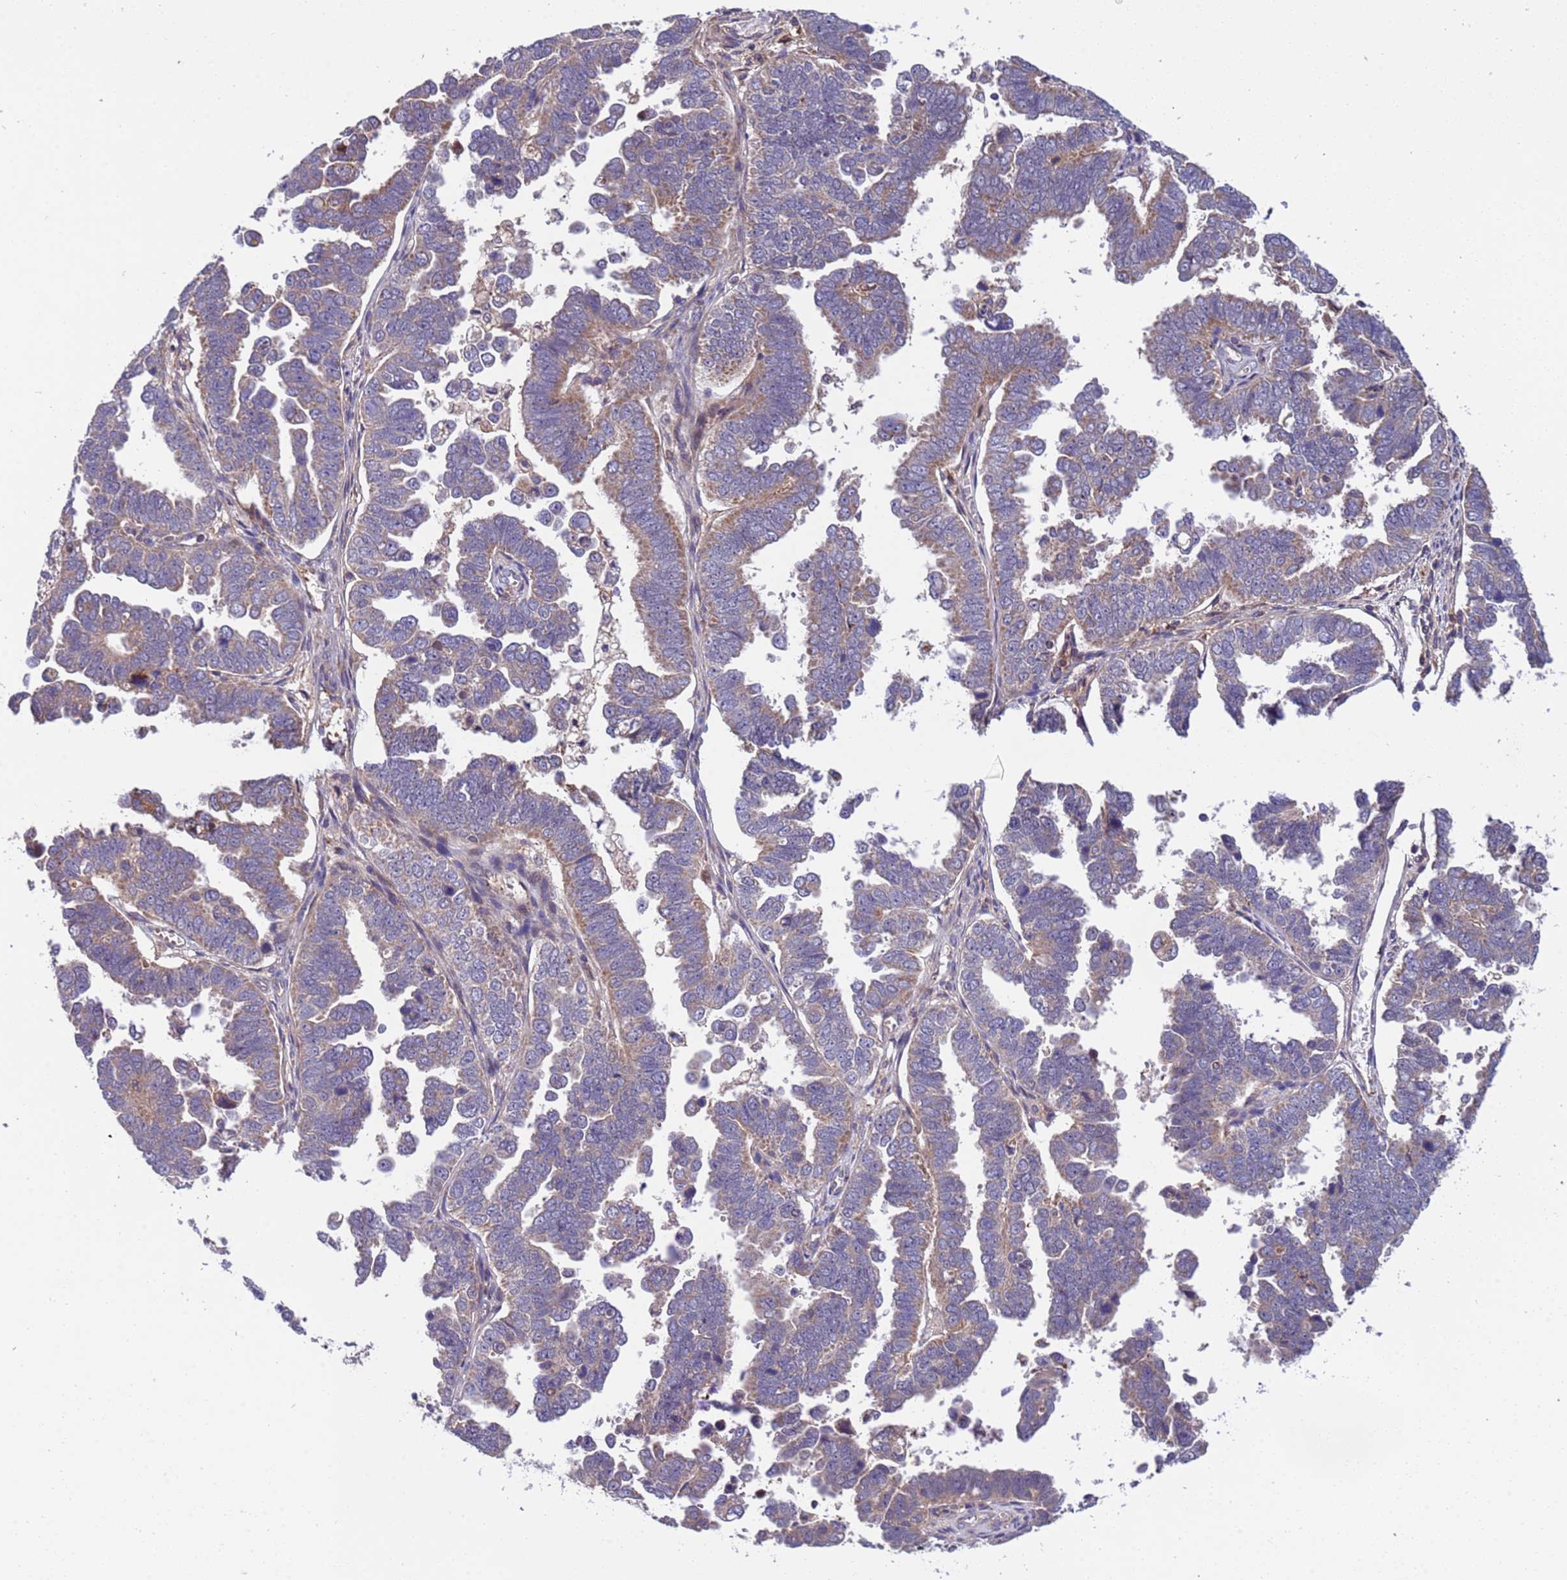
{"staining": {"intensity": "weak", "quantity": "25%-75%", "location": "cytoplasmic/membranous"}, "tissue": "endometrial cancer", "cell_type": "Tumor cells", "image_type": "cancer", "snomed": [{"axis": "morphology", "description": "Adenocarcinoma, NOS"}, {"axis": "topography", "description": "Endometrium"}], "caption": "This is an image of immunohistochemistry staining of endometrial cancer (adenocarcinoma), which shows weak expression in the cytoplasmic/membranous of tumor cells.", "gene": "PARP16", "patient": {"sex": "female", "age": 75}}